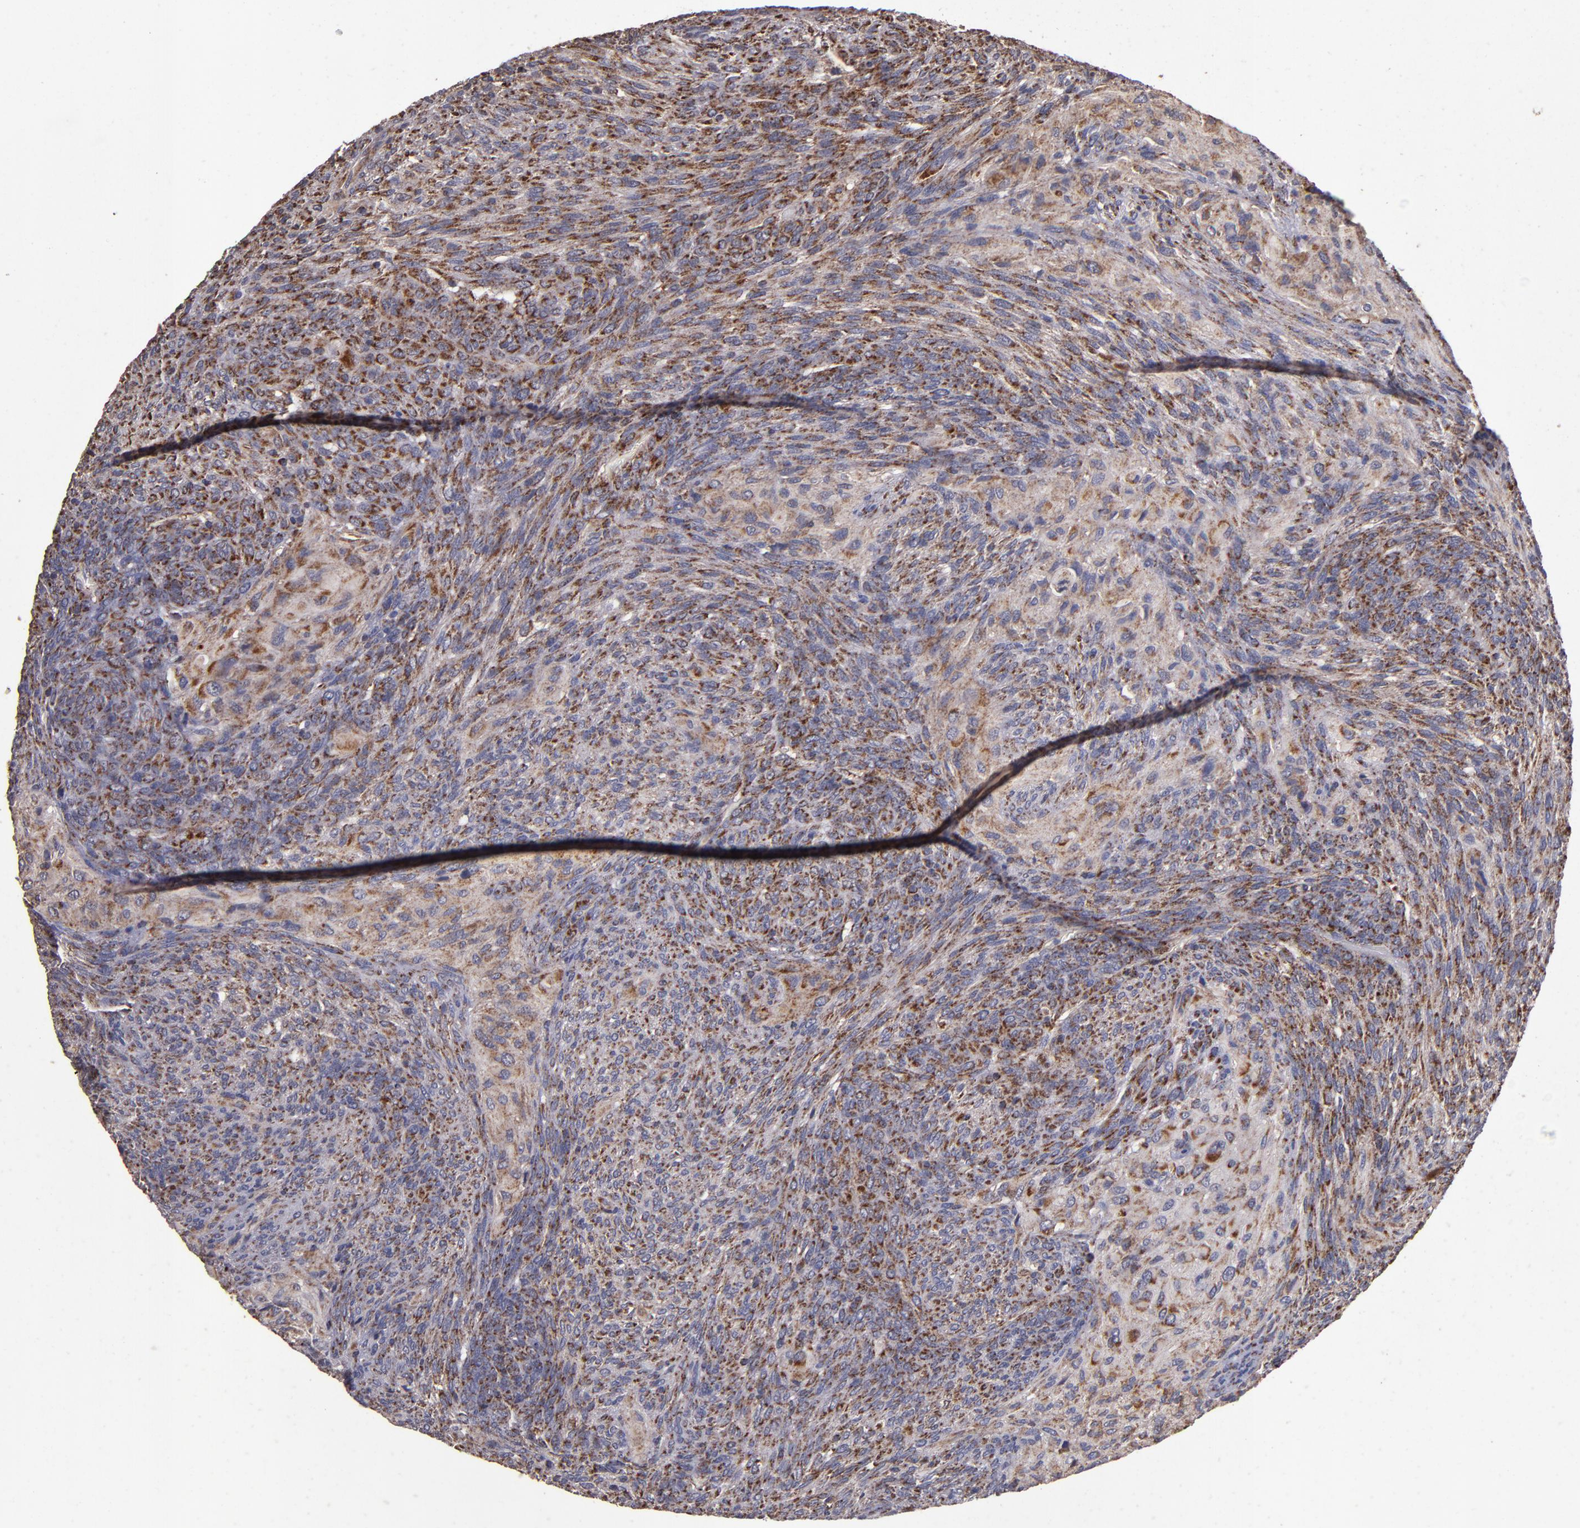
{"staining": {"intensity": "moderate", "quantity": "25%-75%", "location": "cytoplasmic/membranous"}, "tissue": "glioma", "cell_type": "Tumor cells", "image_type": "cancer", "snomed": [{"axis": "morphology", "description": "Glioma, malignant, High grade"}, {"axis": "topography", "description": "Cerebral cortex"}], "caption": "Brown immunohistochemical staining in human malignant glioma (high-grade) demonstrates moderate cytoplasmic/membranous staining in about 25%-75% of tumor cells.", "gene": "TIMM9", "patient": {"sex": "female", "age": 55}}